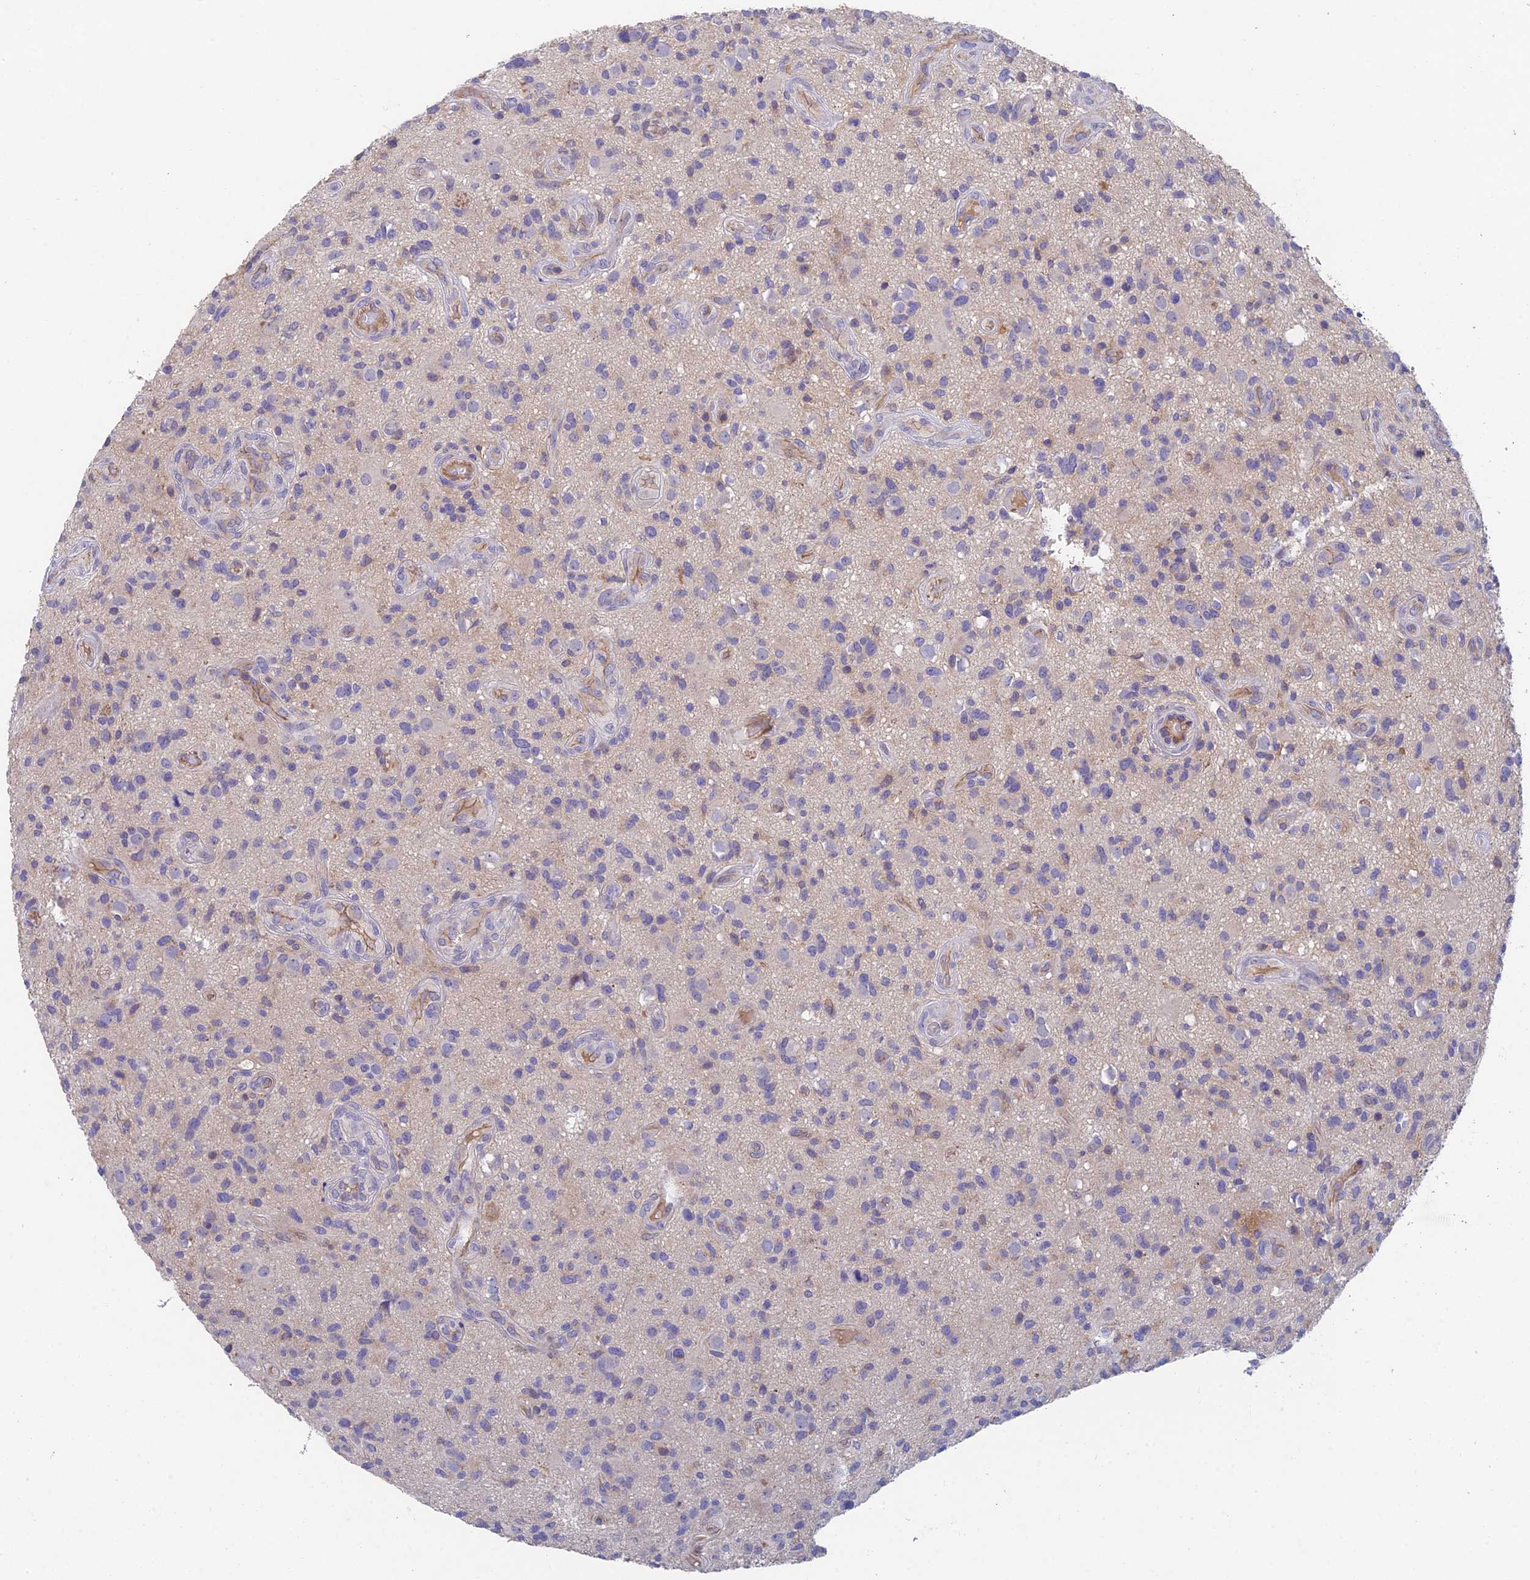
{"staining": {"intensity": "negative", "quantity": "none", "location": "none"}, "tissue": "glioma", "cell_type": "Tumor cells", "image_type": "cancer", "snomed": [{"axis": "morphology", "description": "Glioma, malignant, High grade"}, {"axis": "topography", "description": "Brain"}], "caption": "This image is of glioma stained with immunohistochemistry to label a protein in brown with the nuclei are counter-stained blue. There is no positivity in tumor cells.", "gene": "ADAMTS13", "patient": {"sex": "male", "age": 47}}